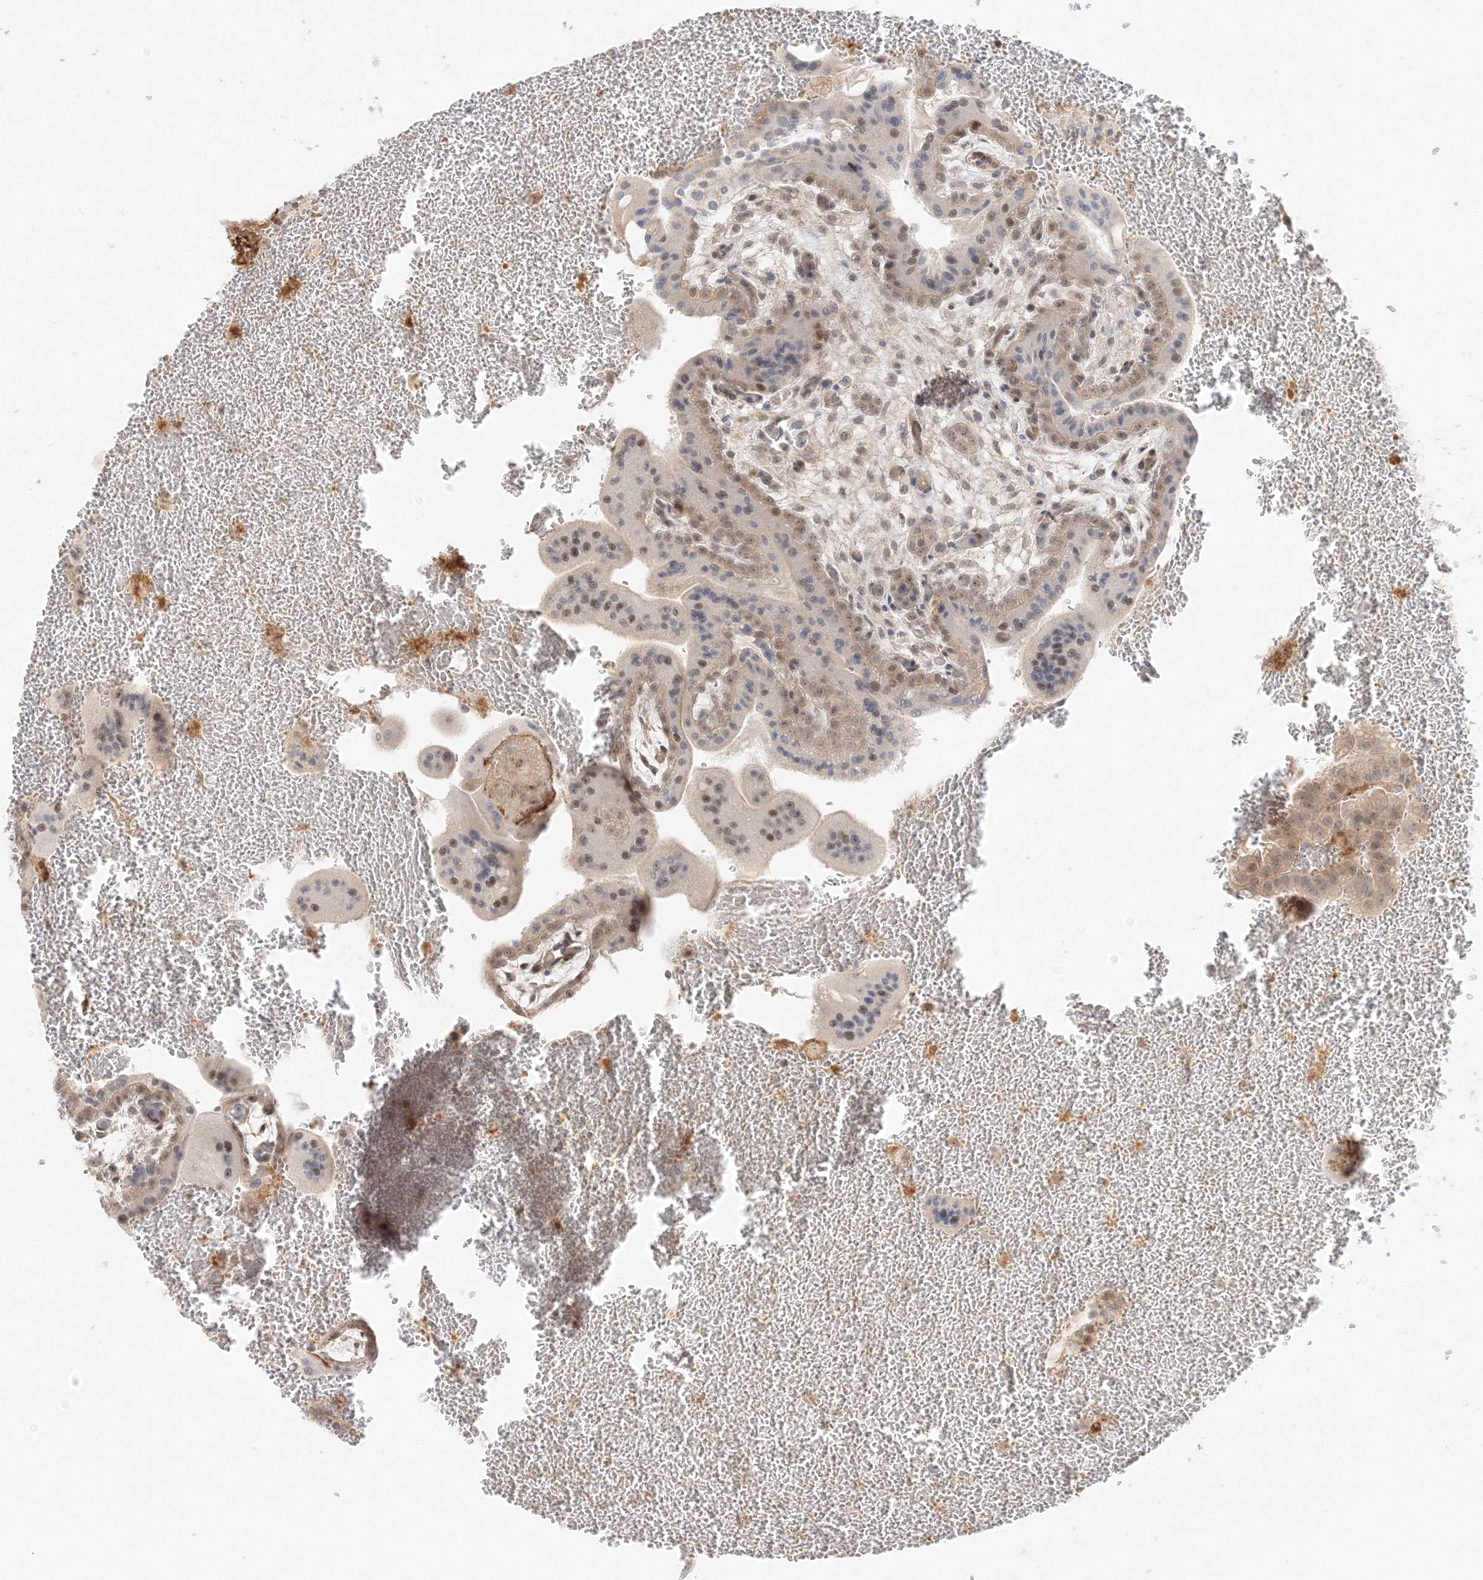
{"staining": {"intensity": "moderate", "quantity": "25%-75%", "location": "cytoplasmic/membranous,nuclear"}, "tissue": "placenta", "cell_type": "Decidual cells", "image_type": "normal", "snomed": [{"axis": "morphology", "description": "Normal tissue, NOS"}, {"axis": "topography", "description": "Placenta"}], "caption": "Moderate cytoplasmic/membranous,nuclear expression for a protein is seen in about 25%-75% of decidual cells of benign placenta using IHC.", "gene": "ETAA1", "patient": {"sex": "female", "age": 35}}